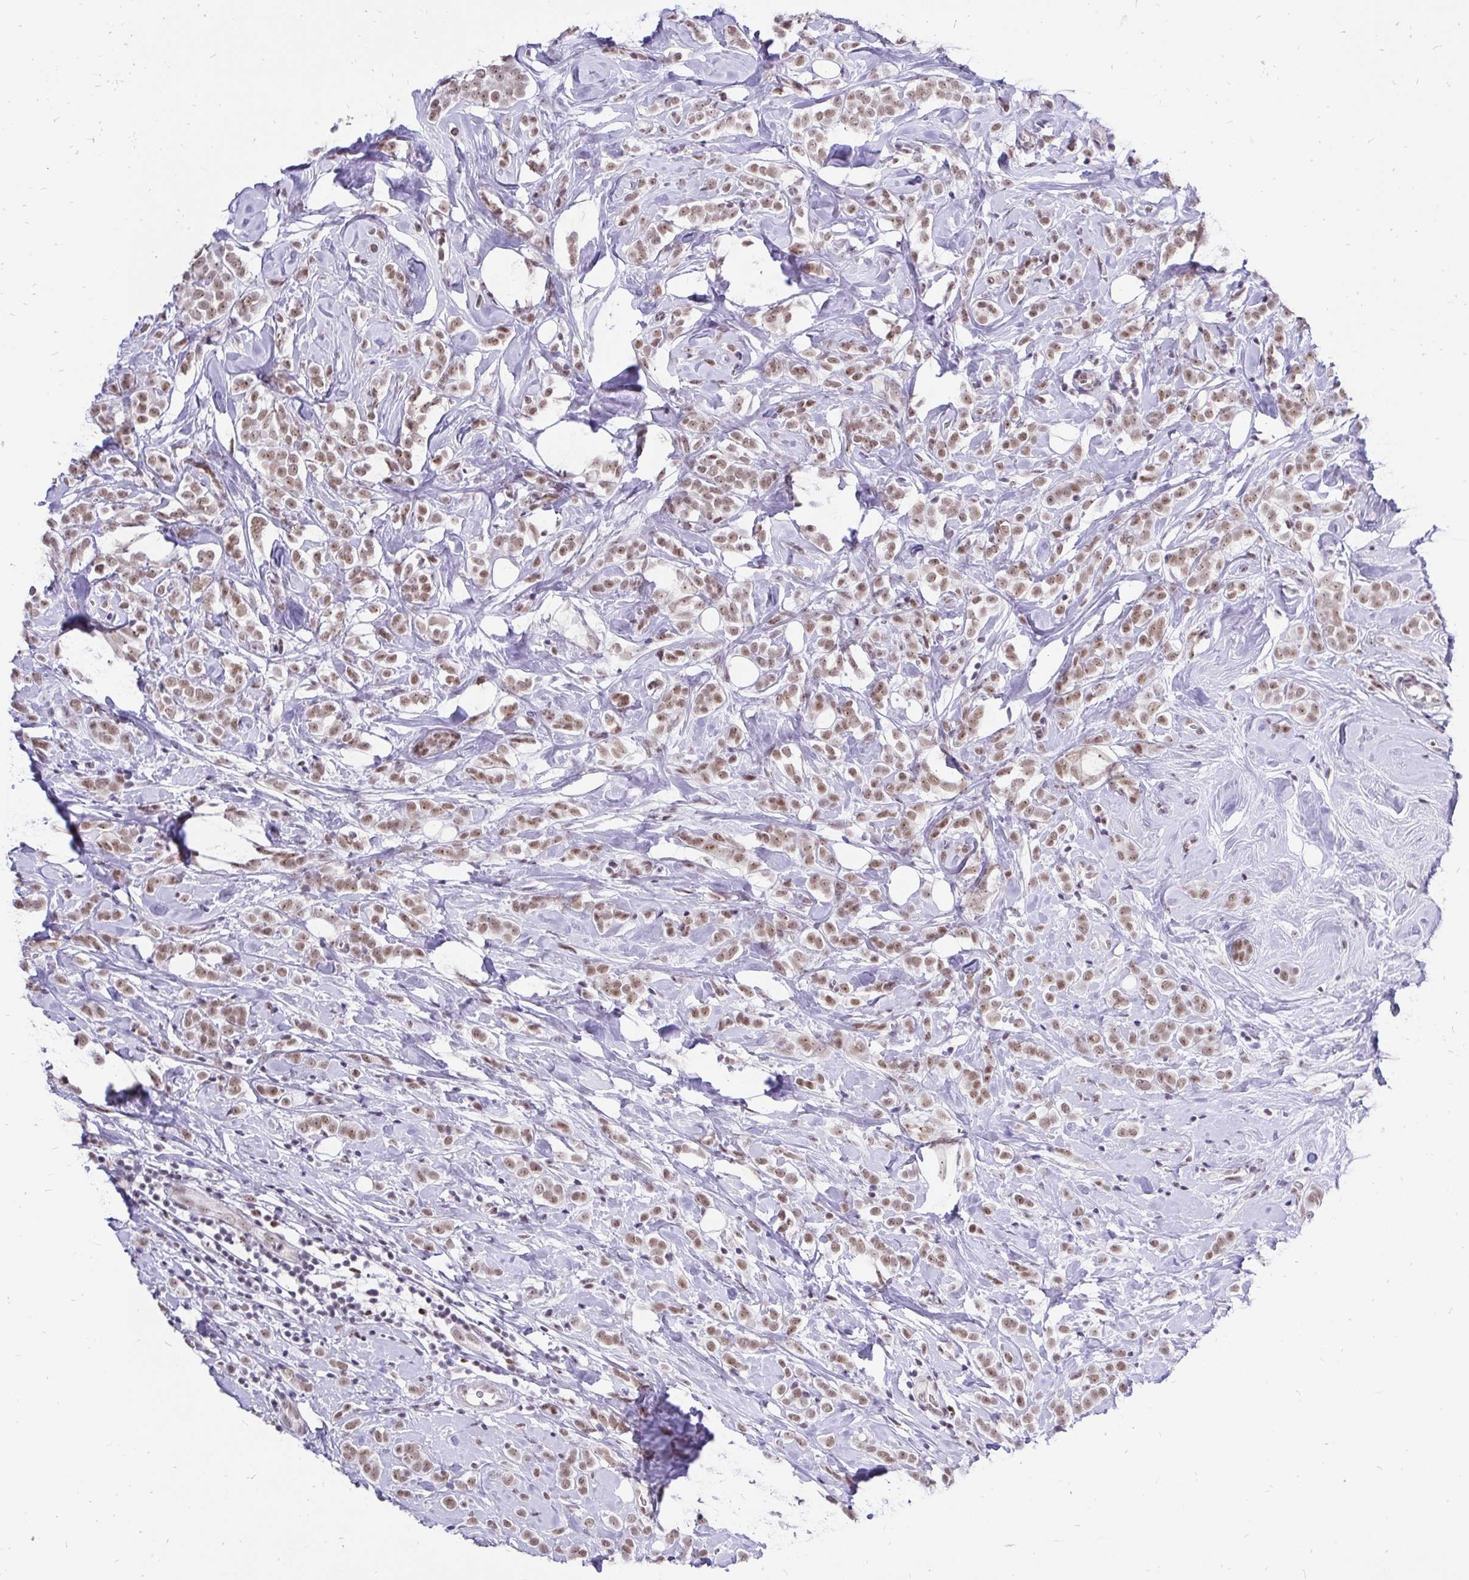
{"staining": {"intensity": "moderate", "quantity": ">75%", "location": "nuclear"}, "tissue": "breast cancer", "cell_type": "Tumor cells", "image_type": "cancer", "snomed": [{"axis": "morphology", "description": "Lobular carcinoma"}, {"axis": "topography", "description": "Breast"}], "caption": "Moderate nuclear expression is appreciated in approximately >75% of tumor cells in breast cancer (lobular carcinoma).", "gene": "ZNF860", "patient": {"sex": "female", "age": 49}}